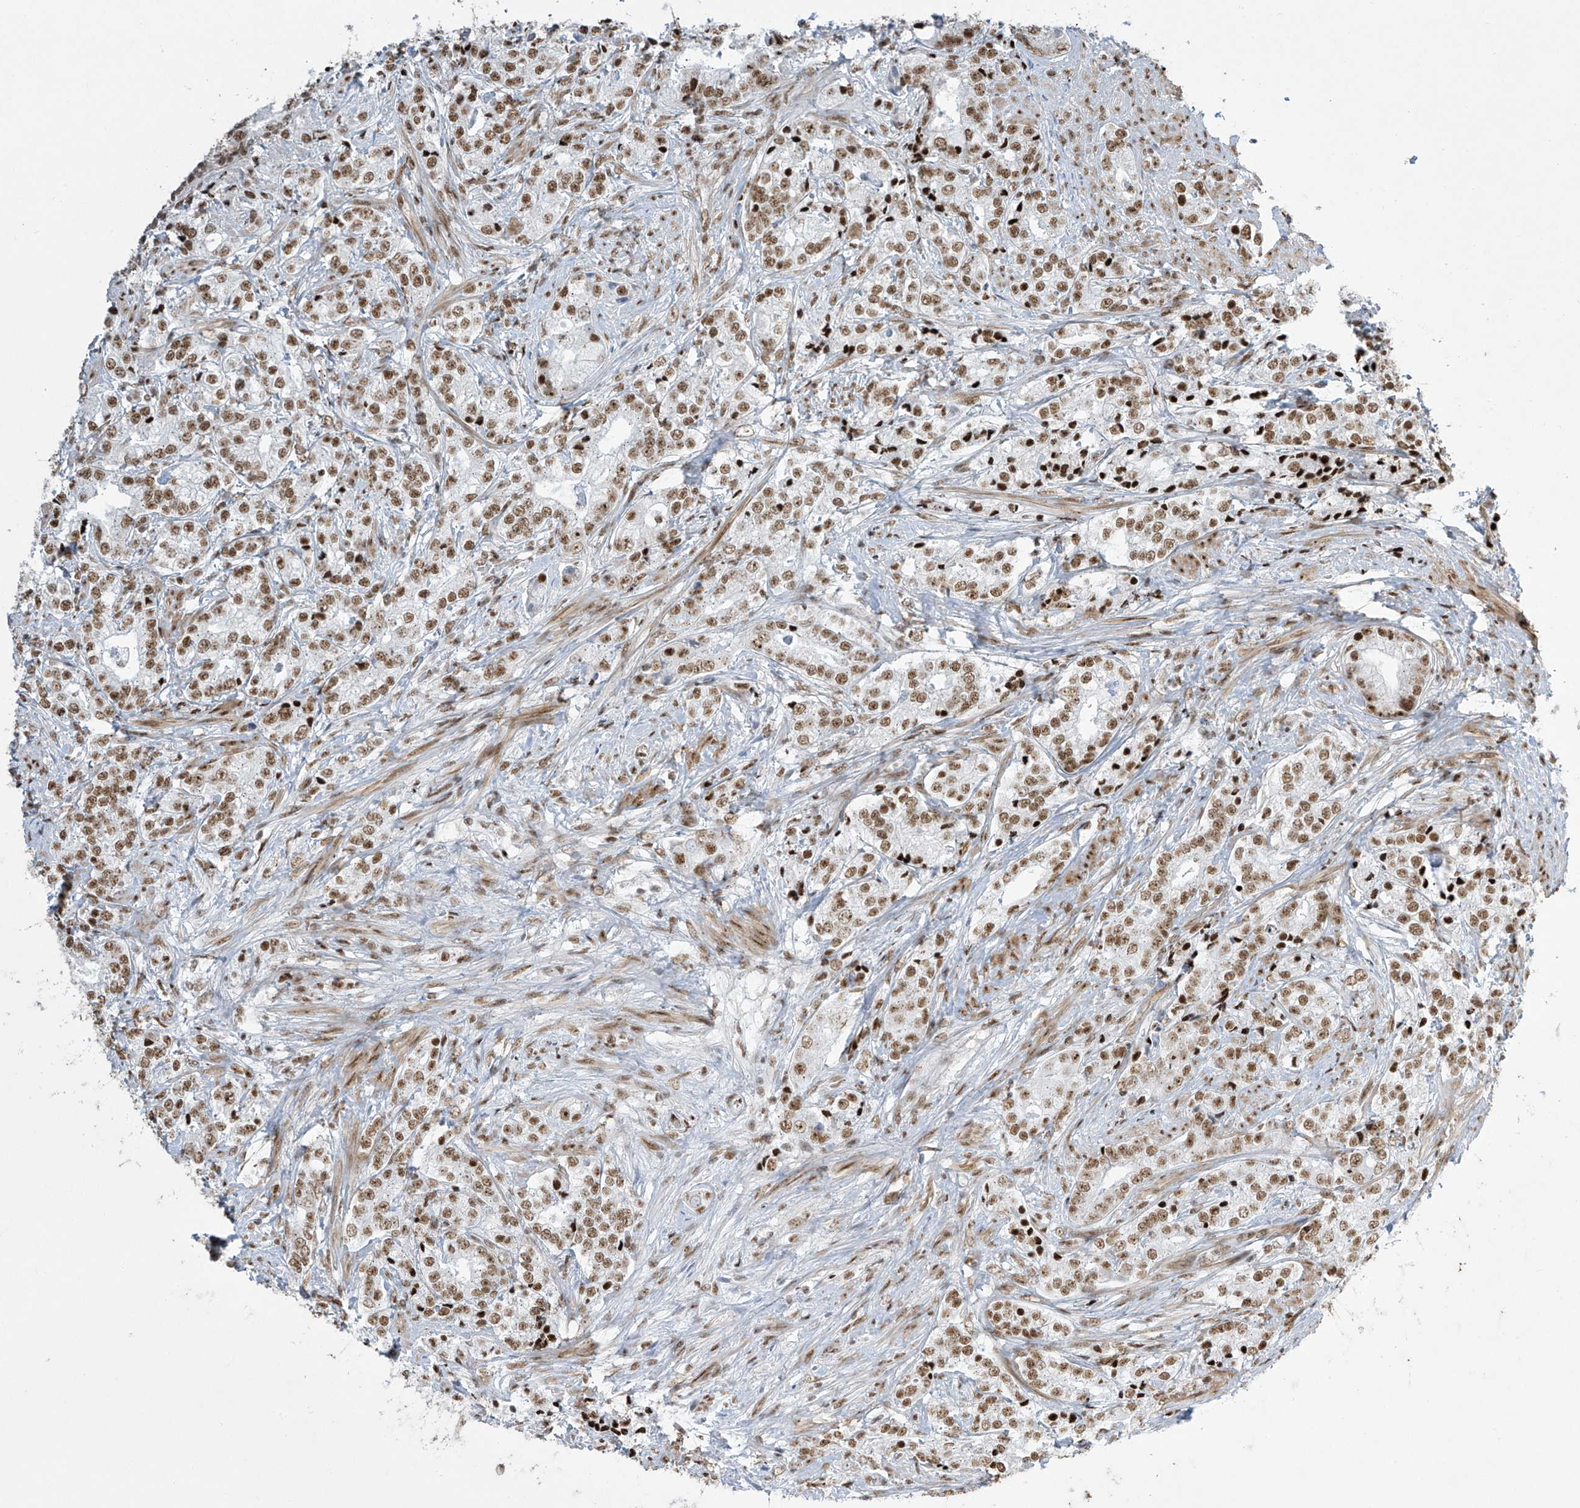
{"staining": {"intensity": "moderate", "quantity": ">75%", "location": "nuclear"}, "tissue": "prostate cancer", "cell_type": "Tumor cells", "image_type": "cancer", "snomed": [{"axis": "morphology", "description": "Adenocarcinoma, High grade"}, {"axis": "topography", "description": "Prostate"}], "caption": "Protein staining displays moderate nuclear positivity in approximately >75% of tumor cells in prostate adenocarcinoma (high-grade).", "gene": "MS4A6A", "patient": {"sex": "male", "age": 69}}